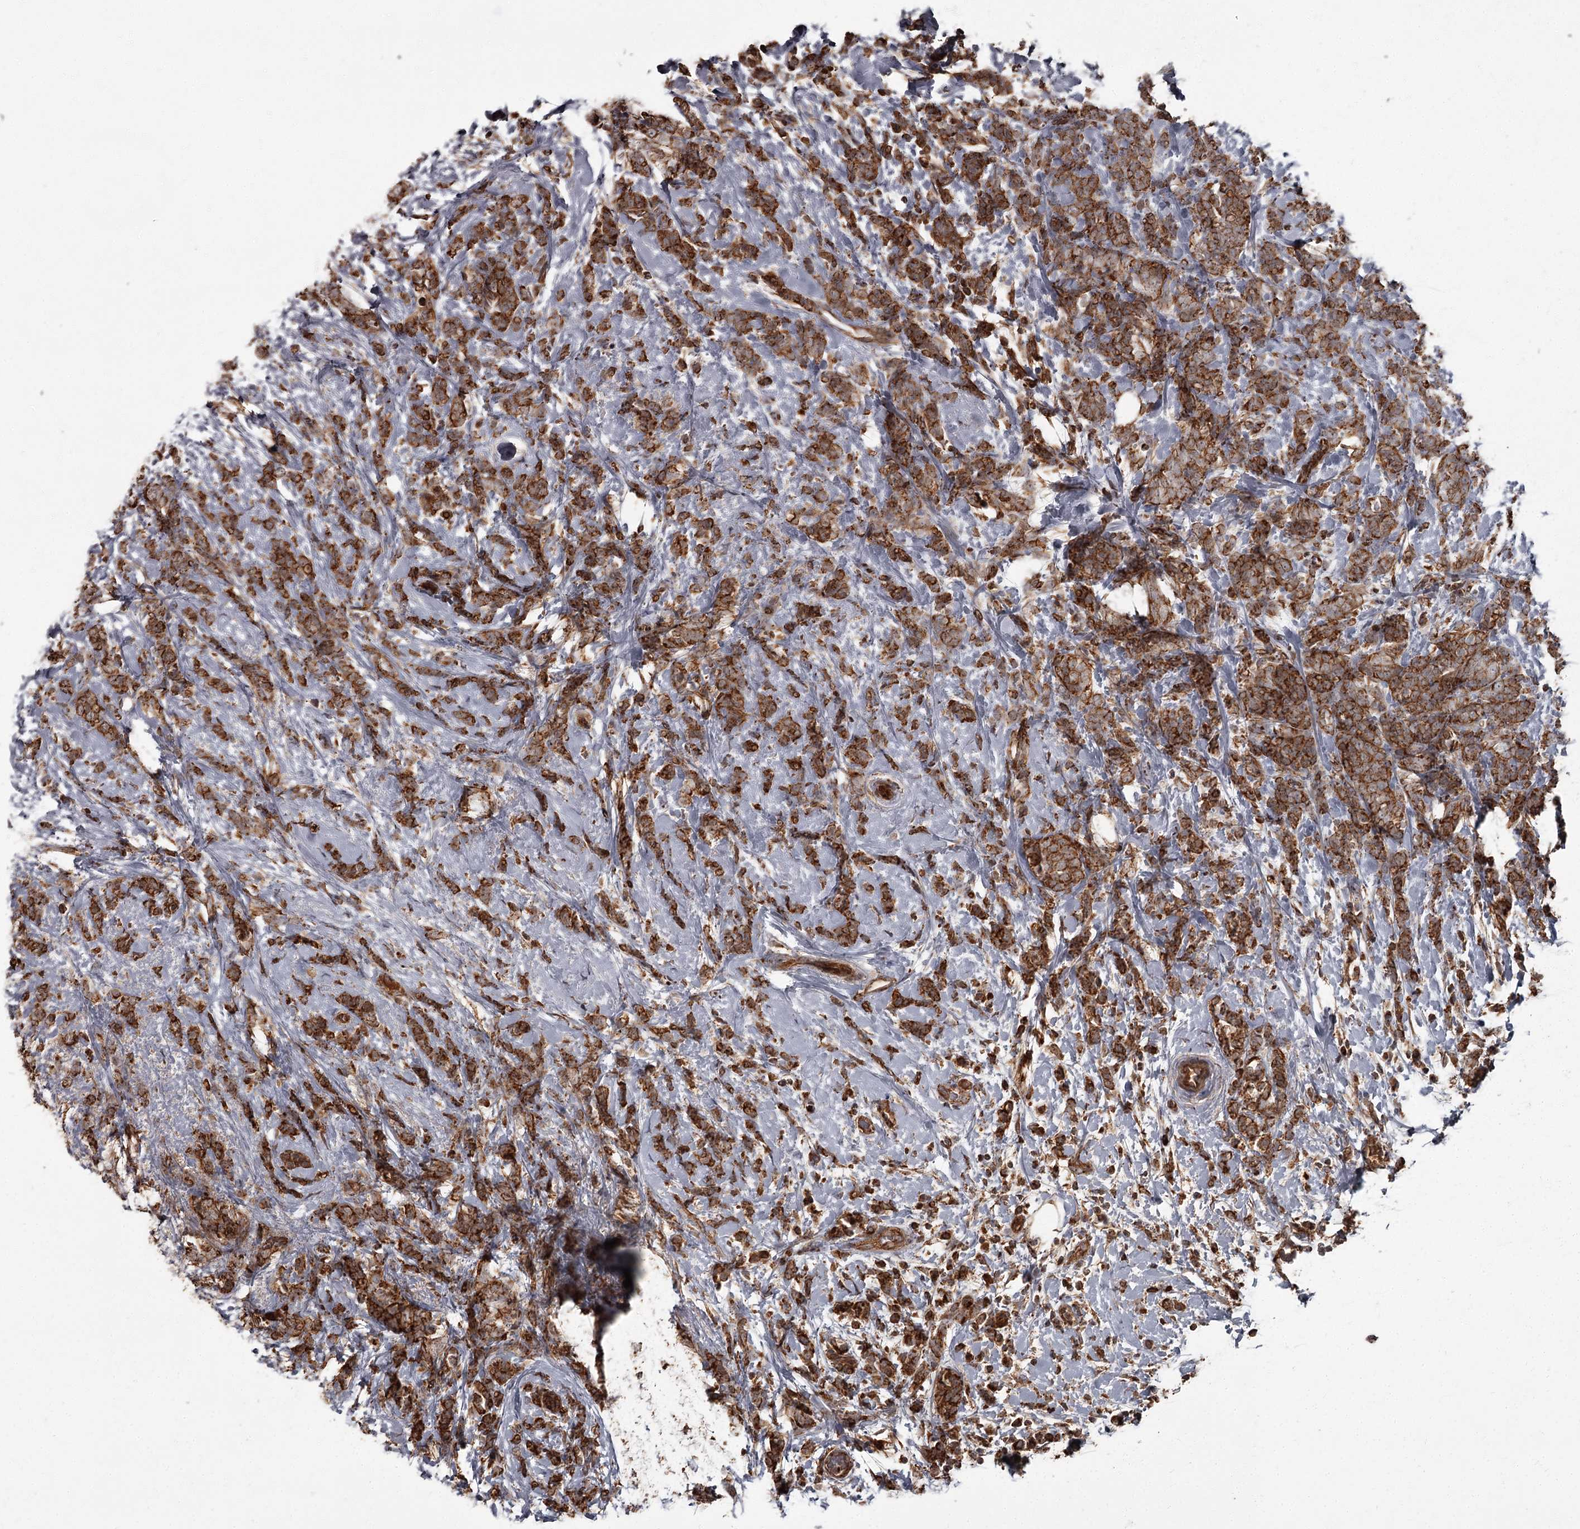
{"staining": {"intensity": "strong", "quantity": ">75%", "location": "cytoplasmic/membranous"}, "tissue": "breast cancer", "cell_type": "Tumor cells", "image_type": "cancer", "snomed": [{"axis": "morphology", "description": "Lobular carcinoma"}, {"axis": "topography", "description": "Breast"}], "caption": "About >75% of tumor cells in human lobular carcinoma (breast) demonstrate strong cytoplasmic/membranous protein staining as visualized by brown immunohistochemical staining.", "gene": "THAP9", "patient": {"sex": "female", "age": 58}}